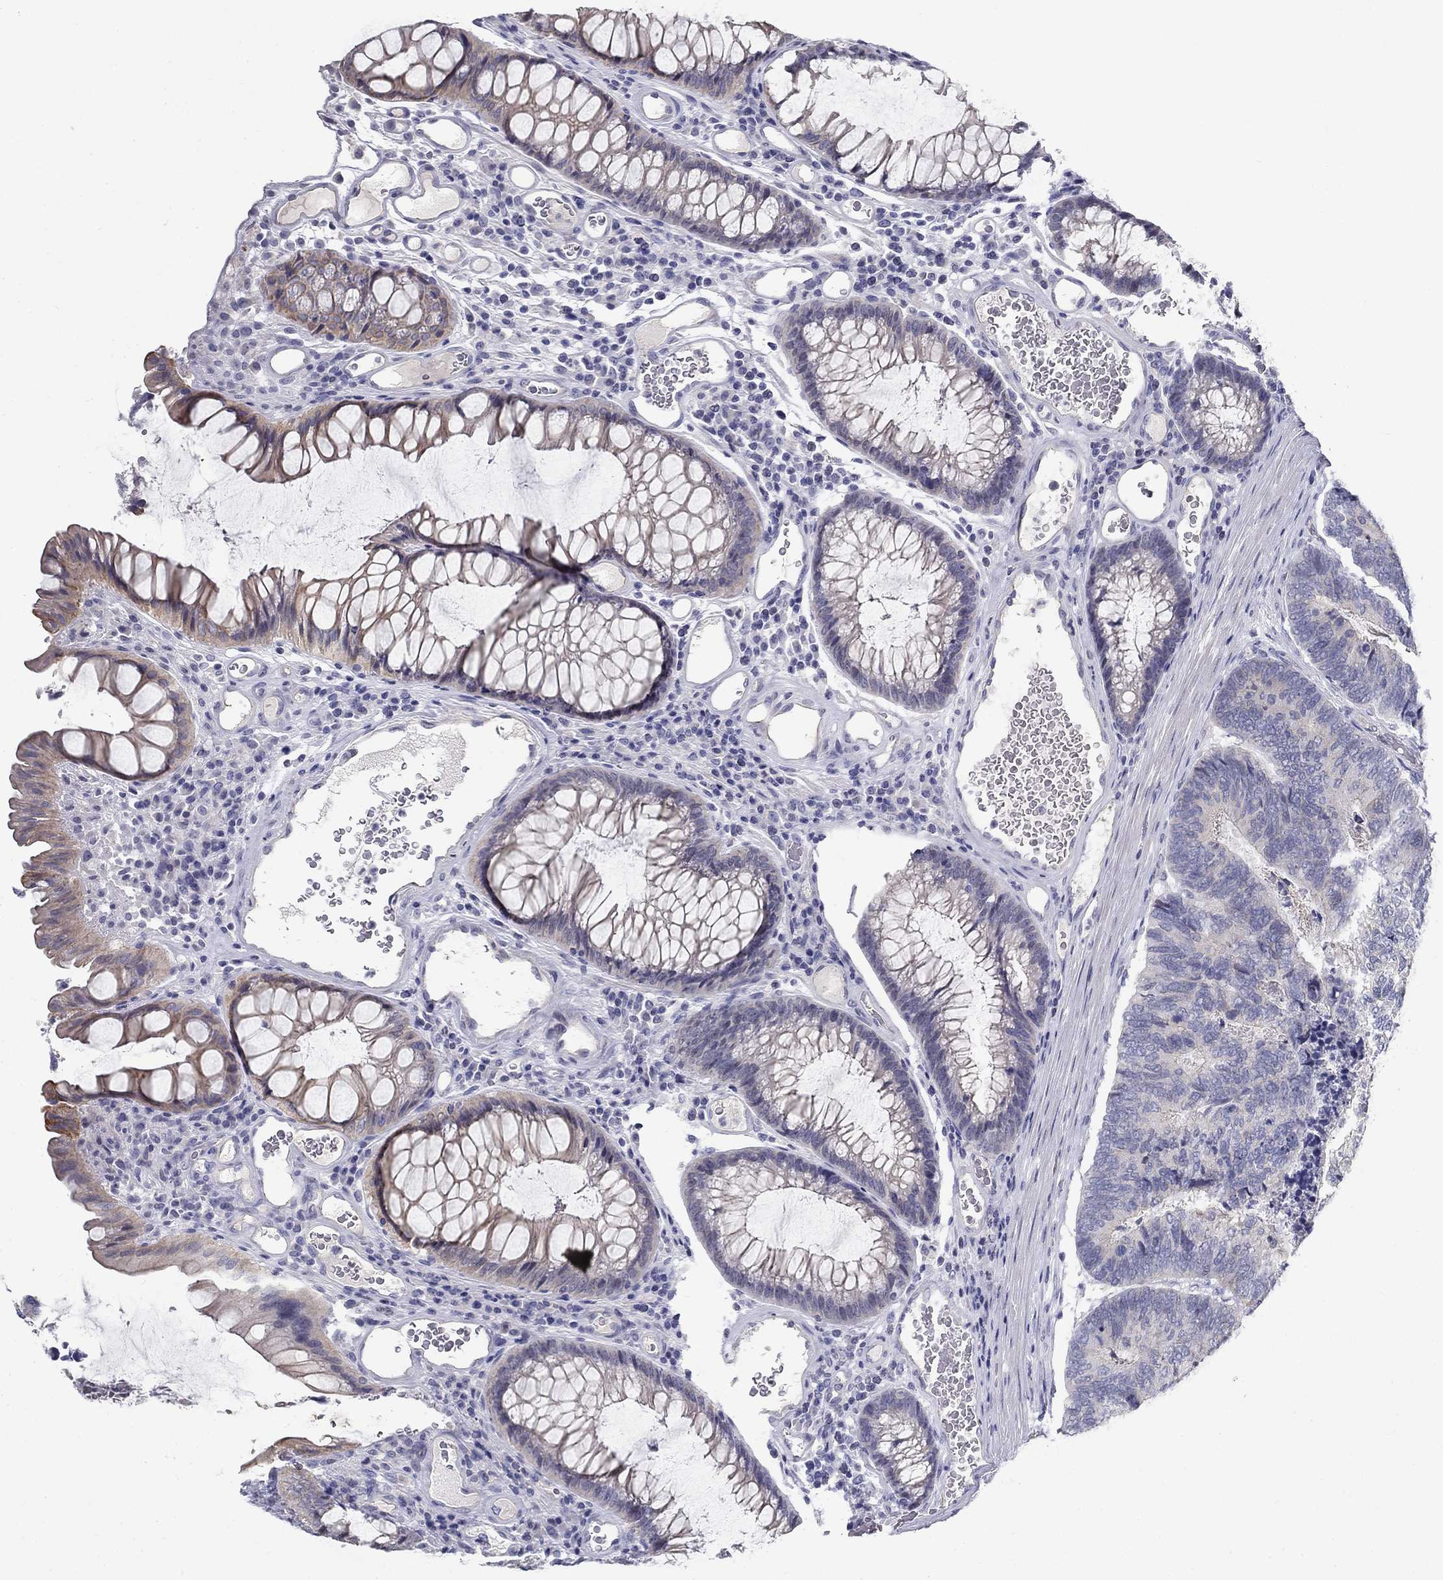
{"staining": {"intensity": "negative", "quantity": "none", "location": "none"}, "tissue": "colorectal cancer", "cell_type": "Tumor cells", "image_type": "cancer", "snomed": [{"axis": "morphology", "description": "Adenocarcinoma, NOS"}, {"axis": "topography", "description": "Colon"}], "caption": "Micrograph shows no protein staining in tumor cells of adenocarcinoma (colorectal) tissue.", "gene": "GUCA1A", "patient": {"sex": "female", "age": 67}}